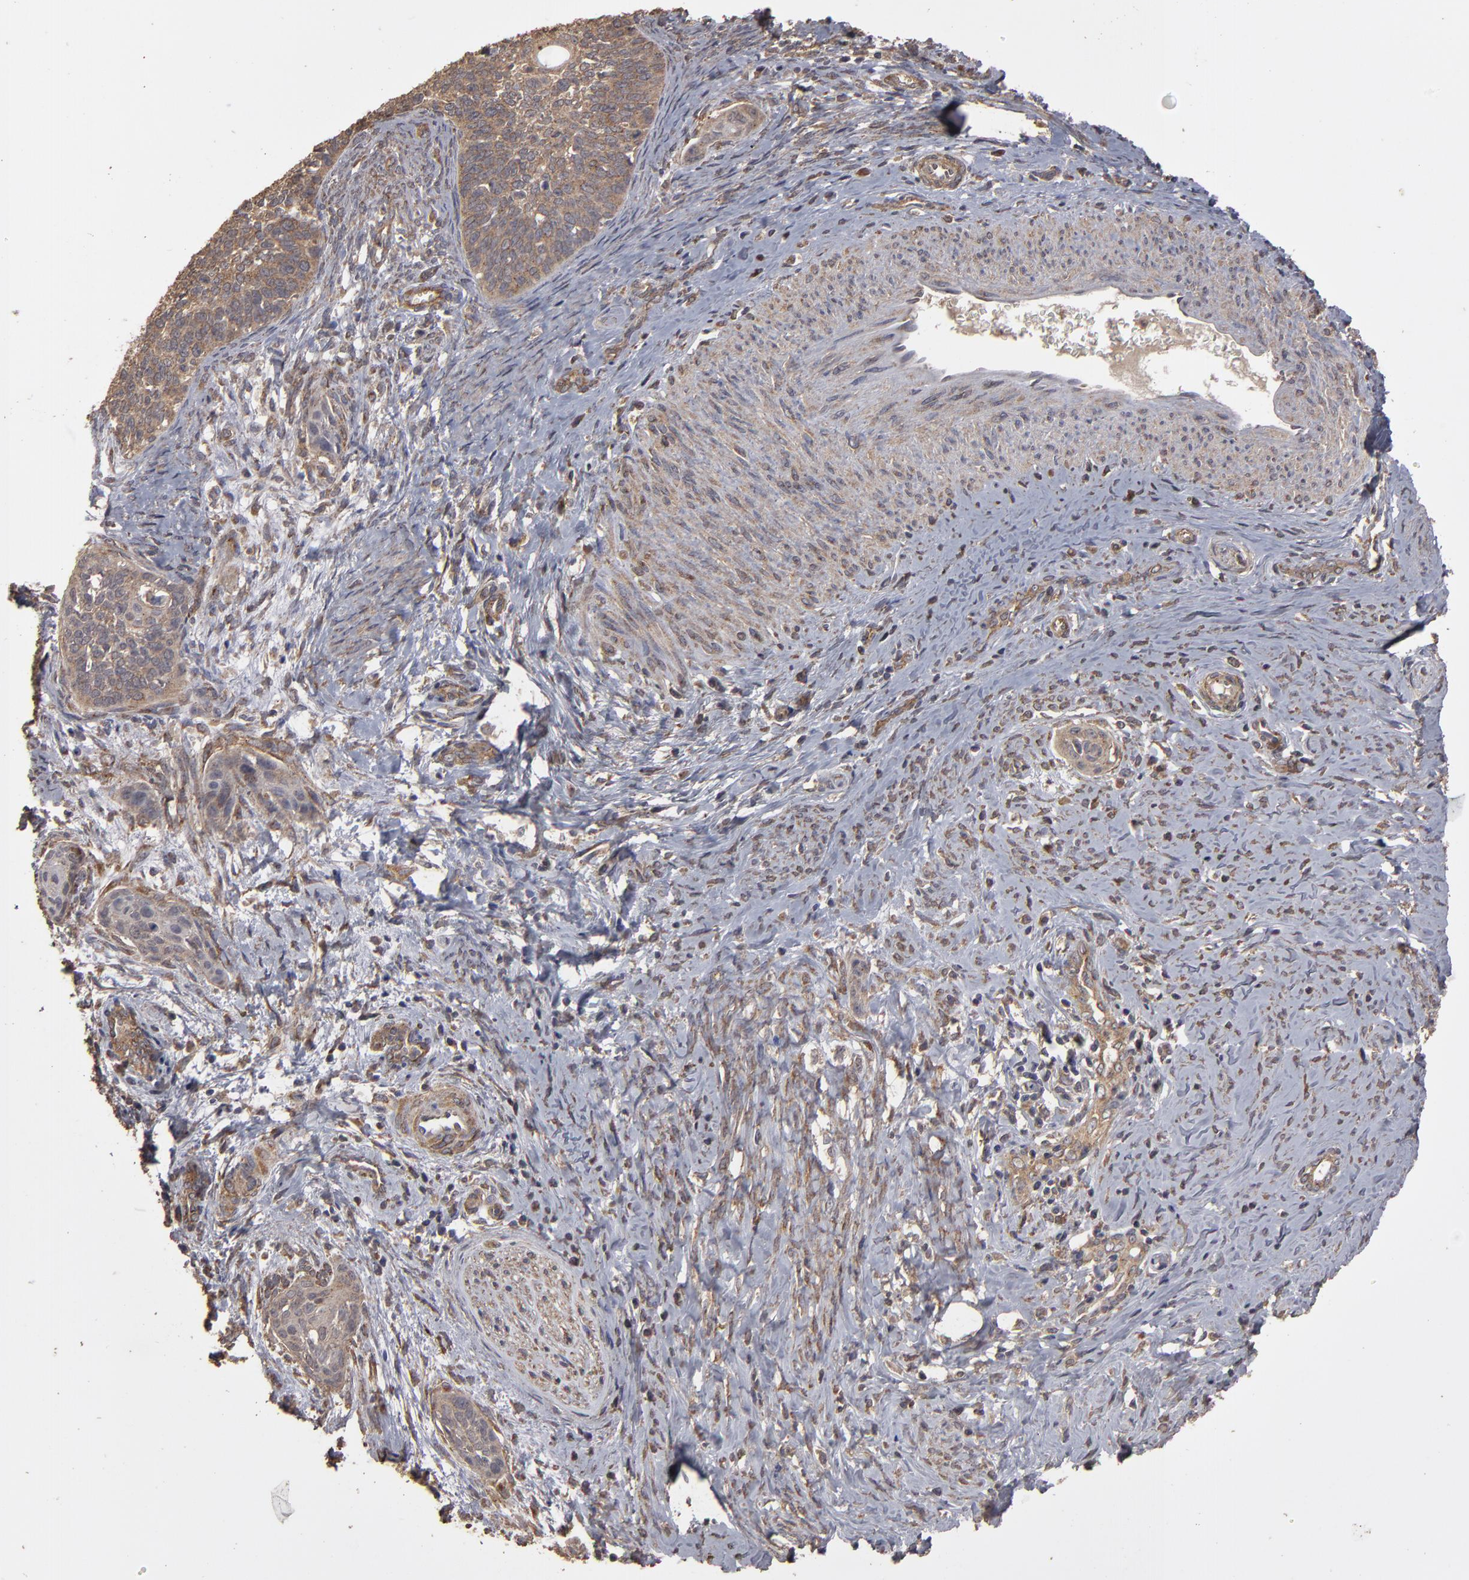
{"staining": {"intensity": "moderate", "quantity": ">75%", "location": "cytoplasmic/membranous"}, "tissue": "cervical cancer", "cell_type": "Tumor cells", "image_type": "cancer", "snomed": [{"axis": "morphology", "description": "Squamous cell carcinoma, NOS"}, {"axis": "topography", "description": "Cervix"}], "caption": "Protein expression by immunohistochemistry (IHC) demonstrates moderate cytoplasmic/membranous staining in approximately >75% of tumor cells in cervical squamous cell carcinoma.", "gene": "MMP2", "patient": {"sex": "female", "age": 33}}